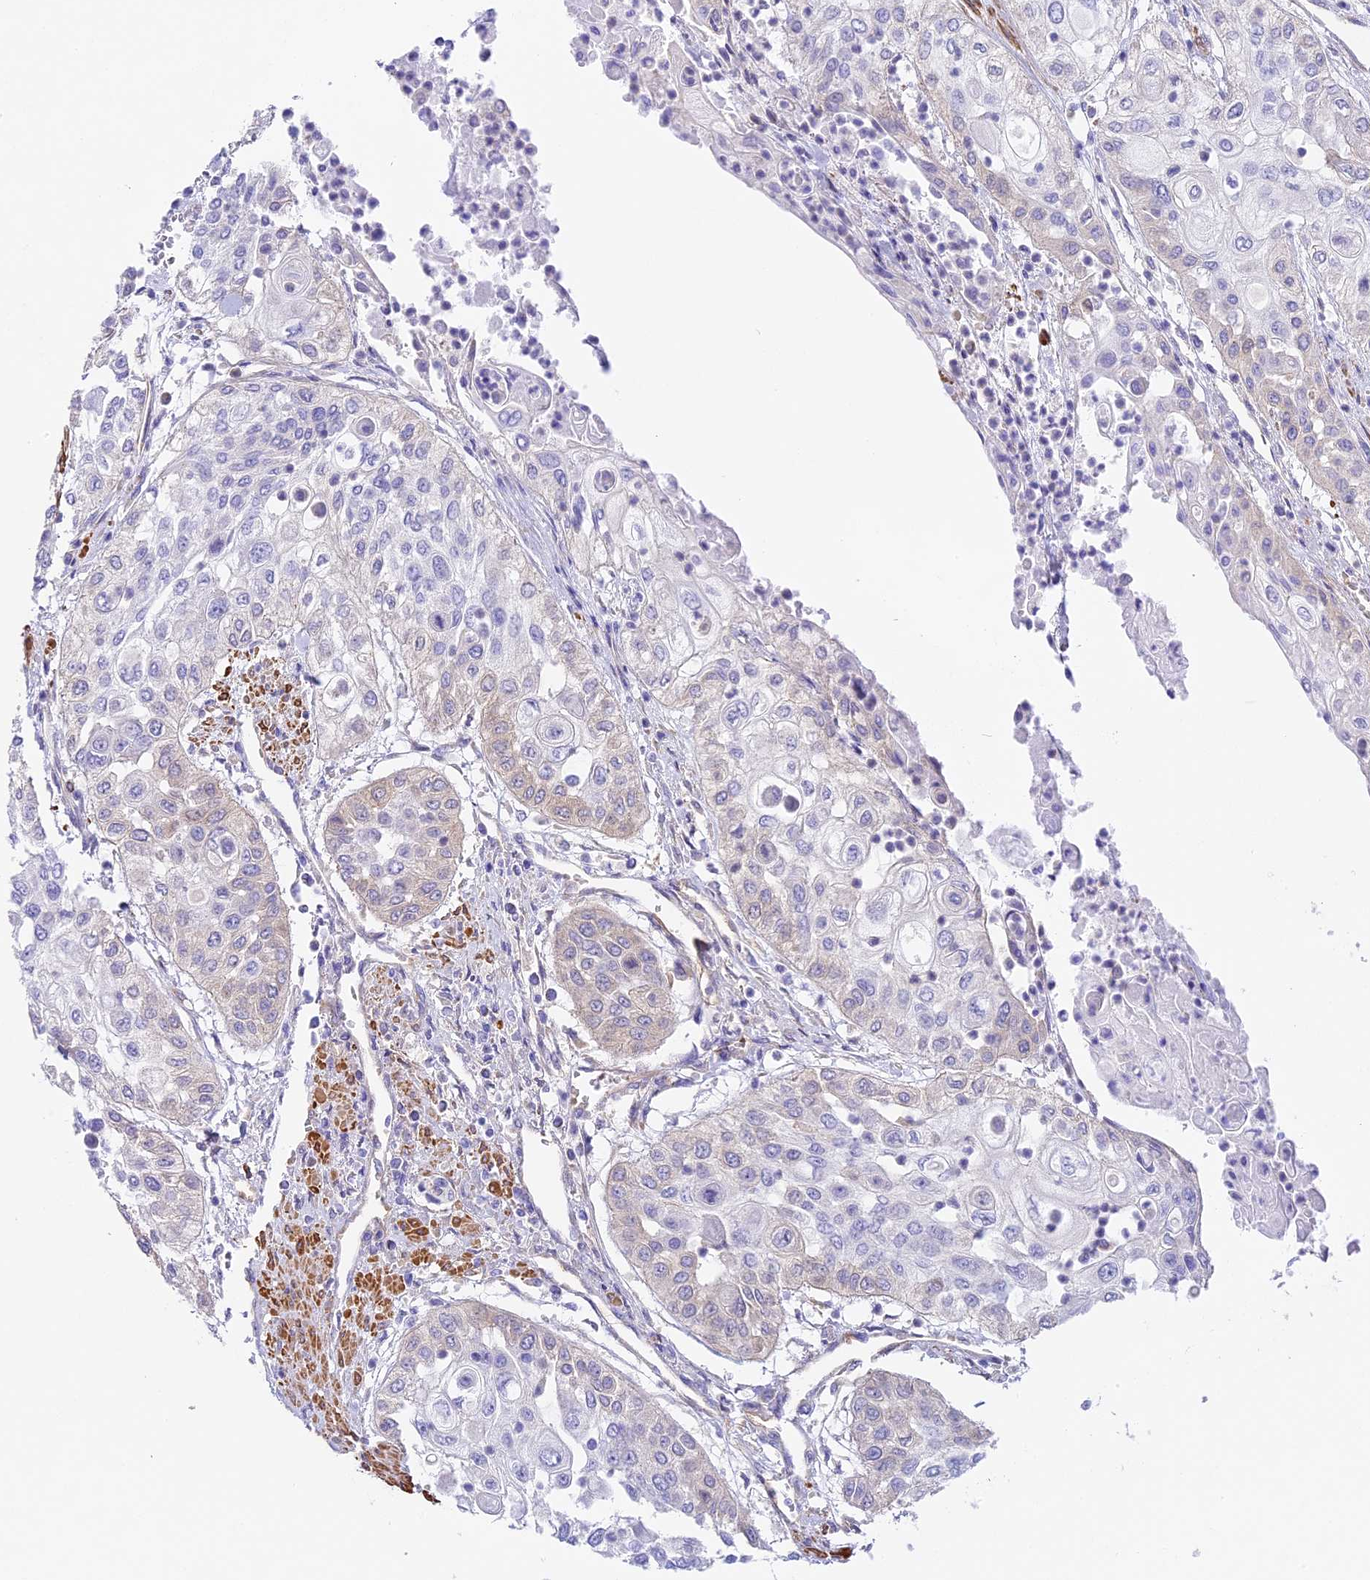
{"staining": {"intensity": "weak", "quantity": "<25%", "location": "cytoplasmic/membranous"}, "tissue": "urothelial cancer", "cell_type": "Tumor cells", "image_type": "cancer", "snomed": [{"axis": "morphology", "description": "Urothelial carcinoma, High grade"}, {"axis": "topography", "description": "Urinary bladder"}], "caption": "An immunohistochemistry photomicrograph of urothelial cancer is shown. There is no staining in tumor cells of urothelial cancer. The staining is performed using DAB brown chromogen with nuclei counter-stained in using hematoxylin.", "gene": "HOMER3", "patient": {"sex": "female", "age": 79}}